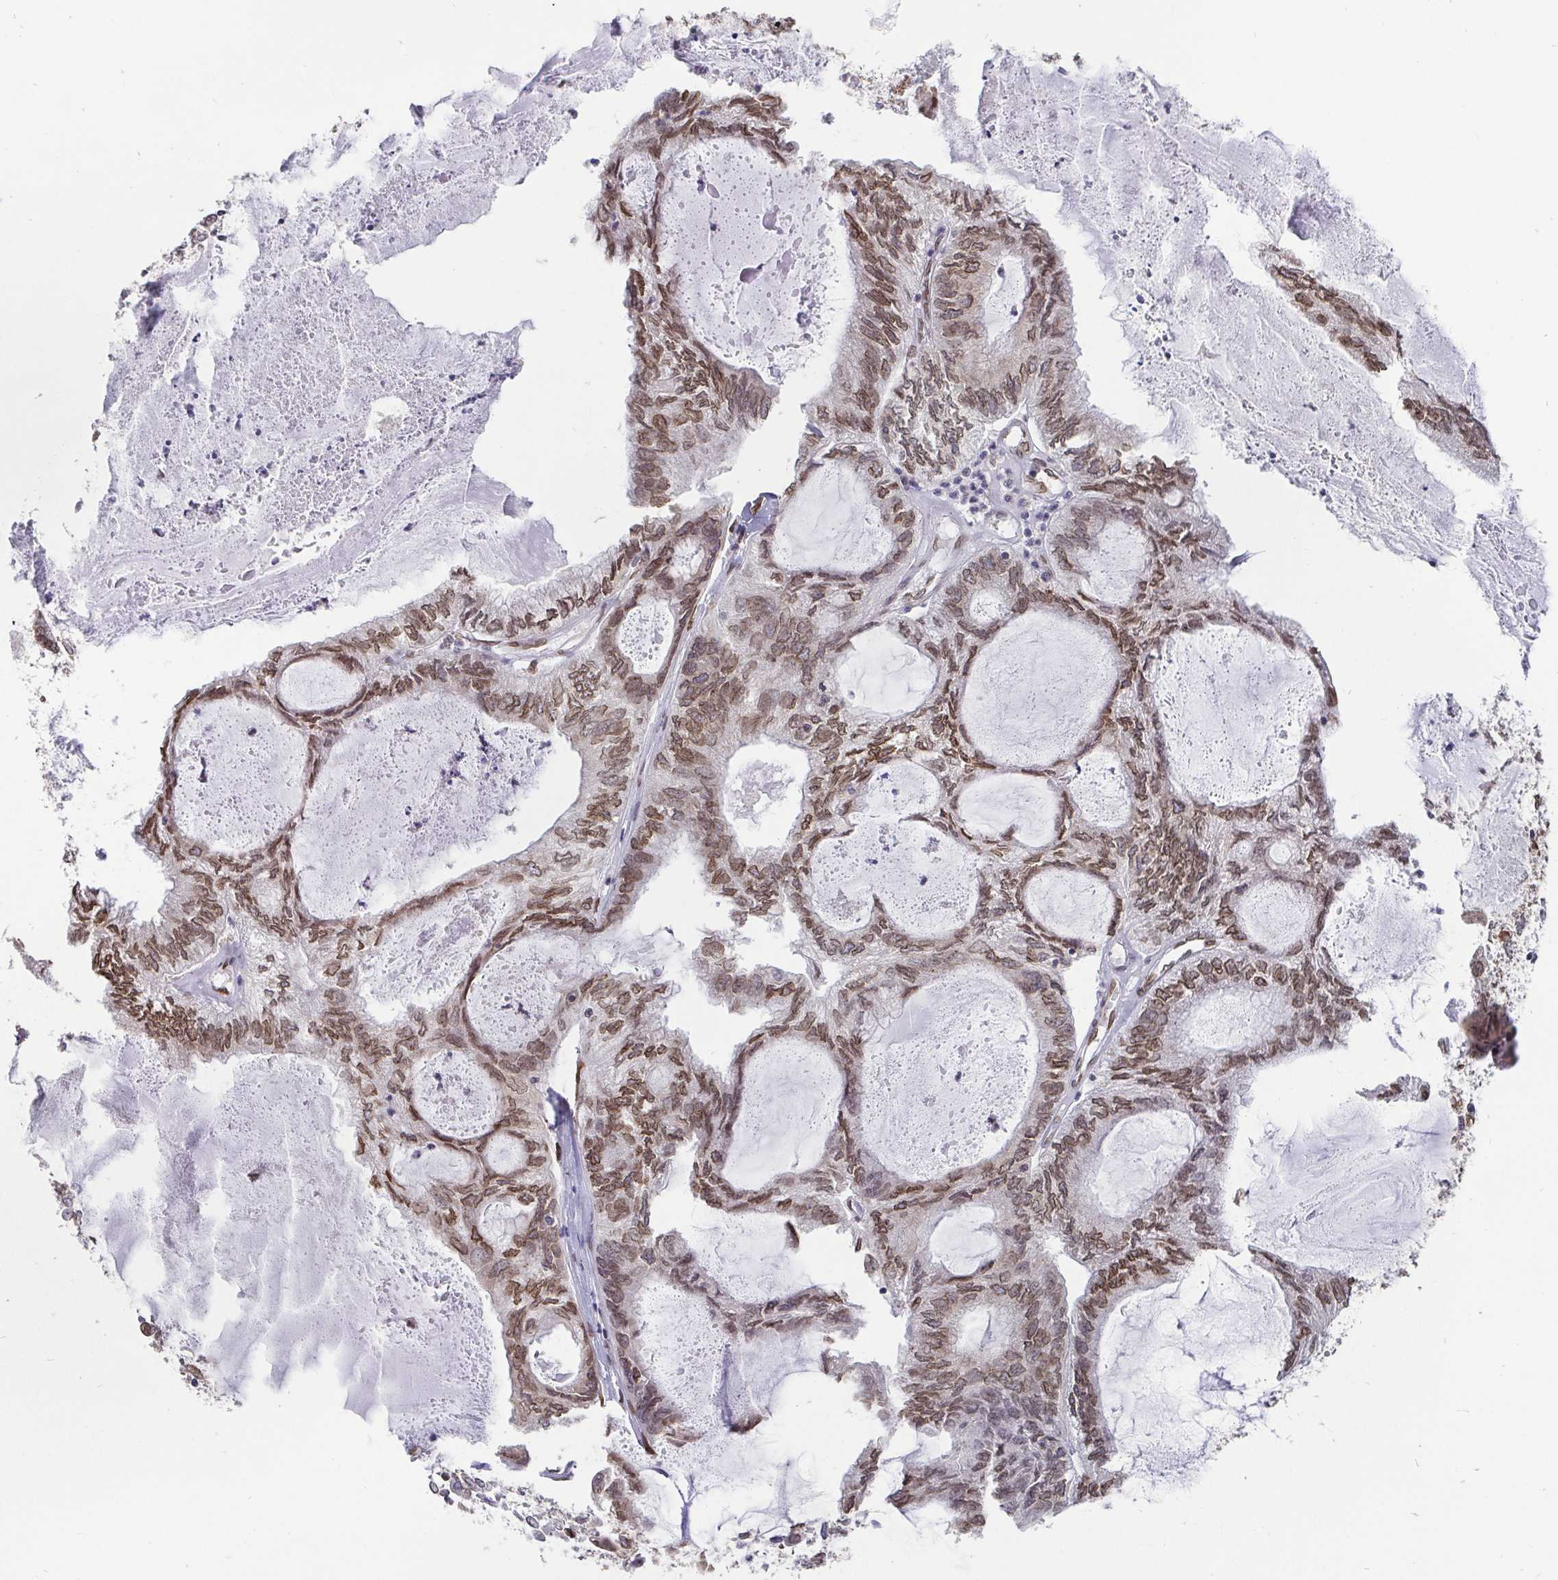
{"staining": {"intensity": "moderate", "quantity": ">75%", "location": "cytoplasmic/membranous,nuclear"}, "tissue": "endometrial cancer", "cell_type": "Tumor cells", "image_type": "cancer", "snomed": [{"axis": "morphology", "description": "Adenocarcinoma, NOS"}, {"axis": "topography", "description": "Endometrium"}], "caption": "Immunohistochemical staining of endometrial cancer (adenocarcinoma) reveals medium levels of moderate cytoplasmic/membranous and nuclear staining in about >75% of tumor cells. The staining was performed using DAB (3,3'-diaminobenzidine) to visualize the protein expression in brown, while the nuclei were stained in blue with hematoxylin (Magnification: 20x).", "gene": "EMD", "patient": {"sex": "female", "age": 80}}